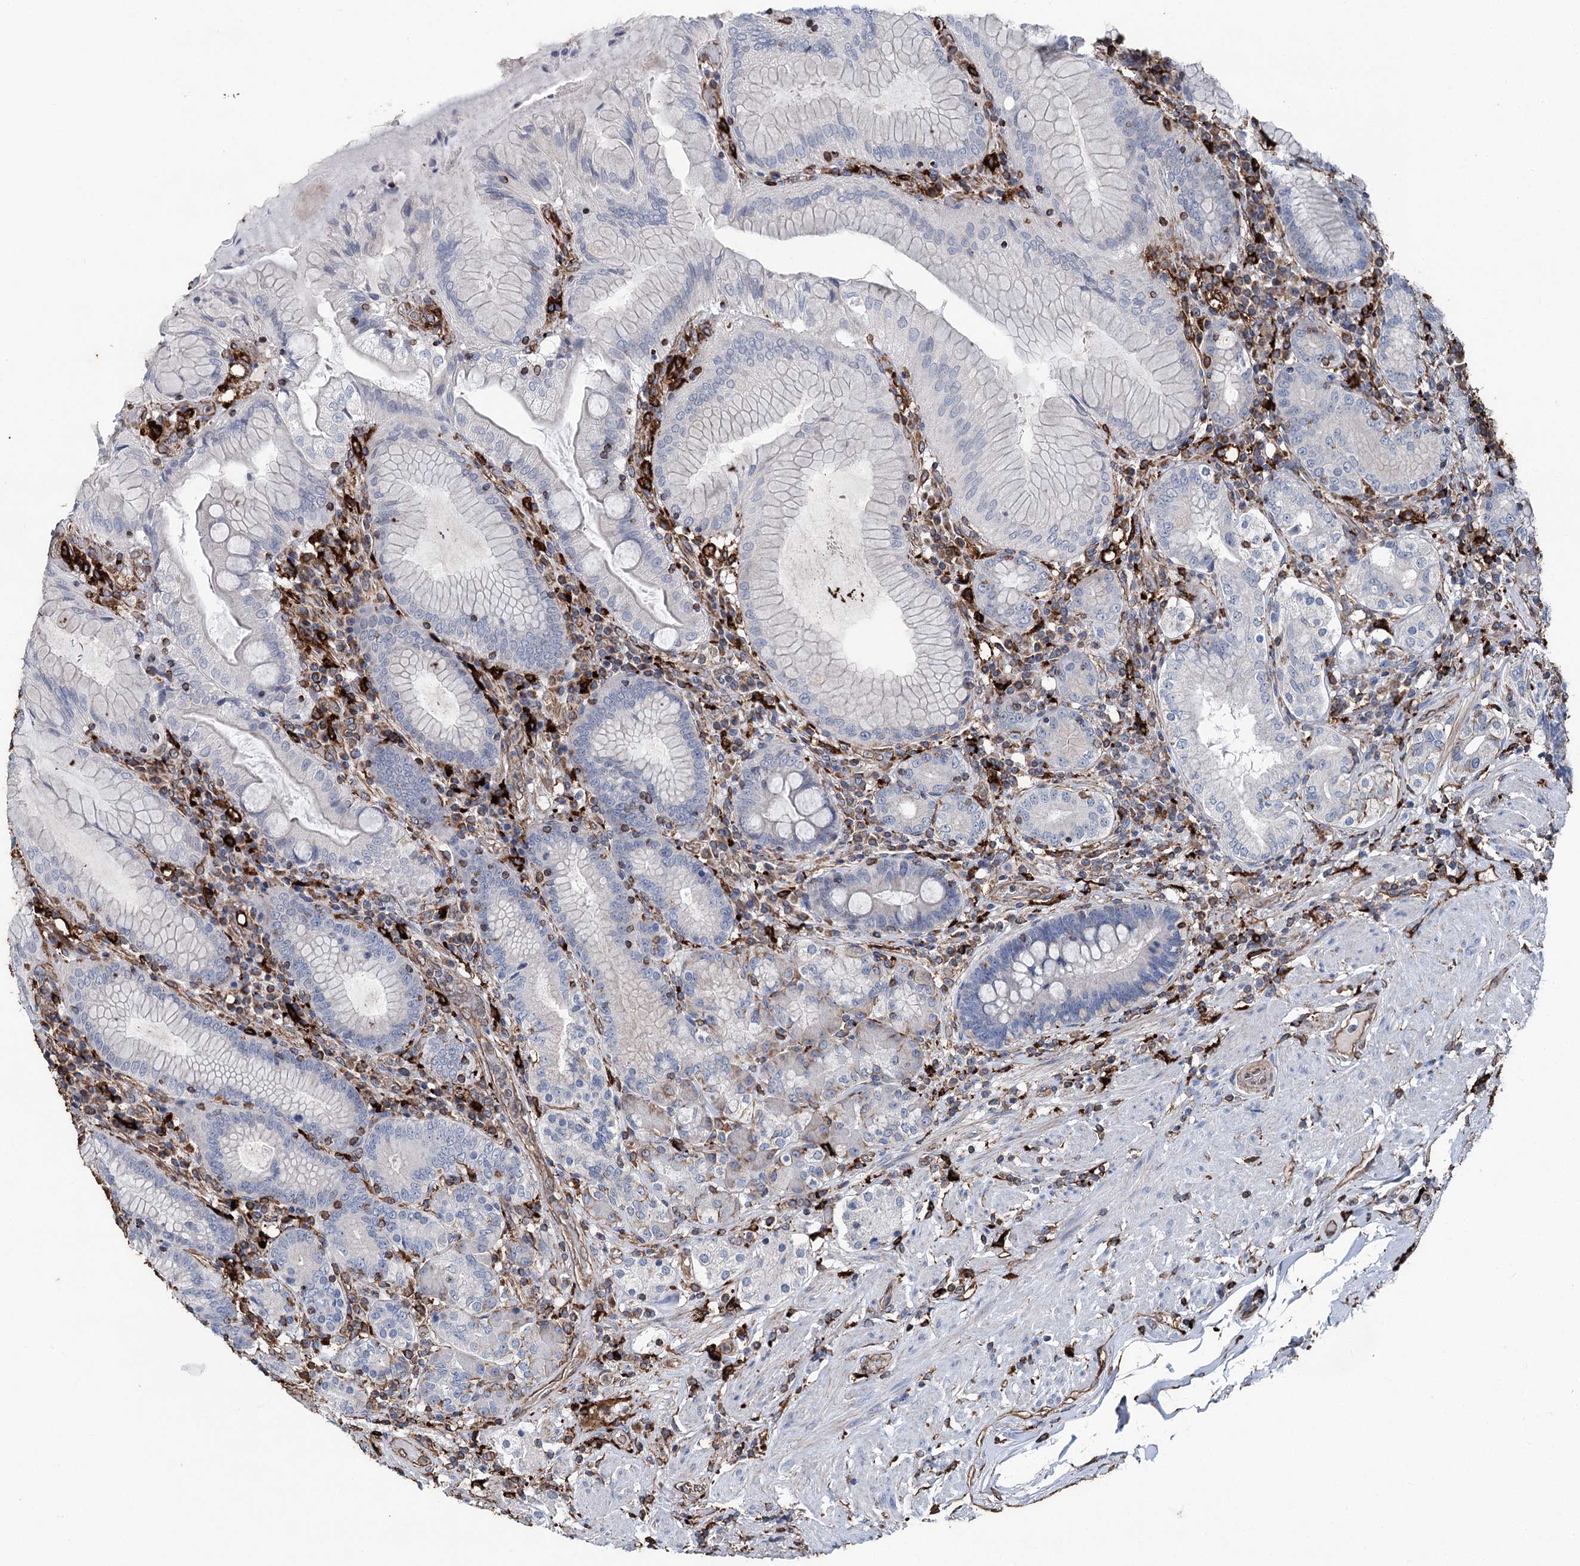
{"staining": {"intensity": "negative", "quantity": "none", "location": "none"}, "tissue": "stomach", "cell_type": "Glandular cells", "image_type": "normal", "snomed": [{"axis": "morphology", "description": "Normal tissue, NOS"}, {"axis": "topography", "description": "Stomach, upper"}, {"axis": "topography", "description": "Stomach, lower"}], "caption": "Immunohistochemistry (IHC) of benign human stomach reveals no expression in glandular cells. (DAB (3,3'-diaminobenzidine) immunohistochemistry, high magnification).", "gene": "CLEC4M", "patient": {"sex": "female", "age": 76}}